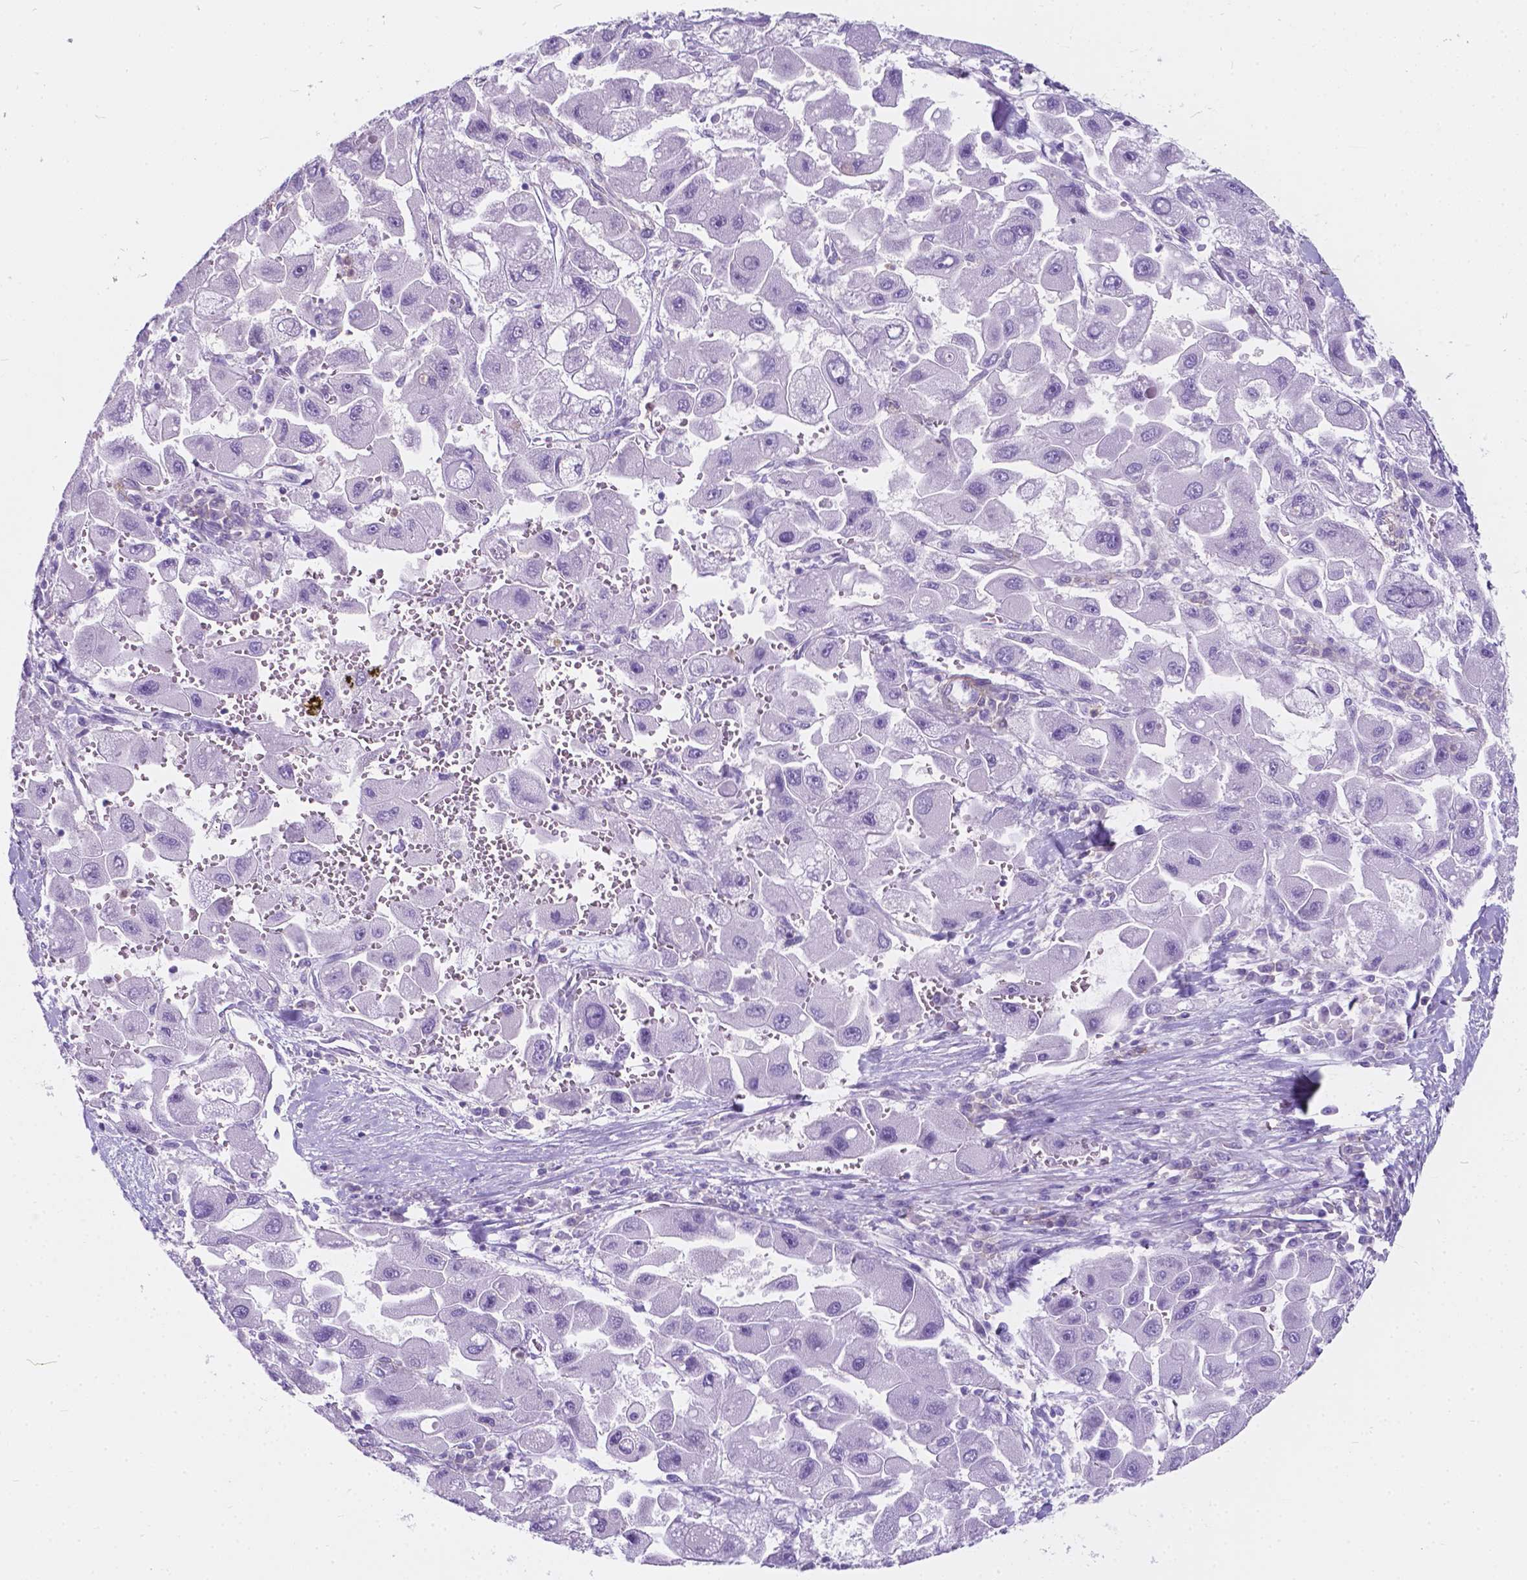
{"staining": {"intensity": "negative", "quantity": "none", "location": "none"}, "tissue": "liver cancer", "cell_type": "Tumor cells", "image_type": "cancer", "snomed": [{"axis": "morphology", "description": "Carcinoma, Hepatocellular, NOS"}, {"axis": "topography", "description": "Liver"}], "caption": "Immunohistochemistry (IHC) image of neoplastic tissue: liver cancer stained with DAB (3,3'-diaminobenzidine) shows no significant protein expression in tumor cells.", "gene": "KIAA0040", "patient": {"sex": "male", "age": 24}}